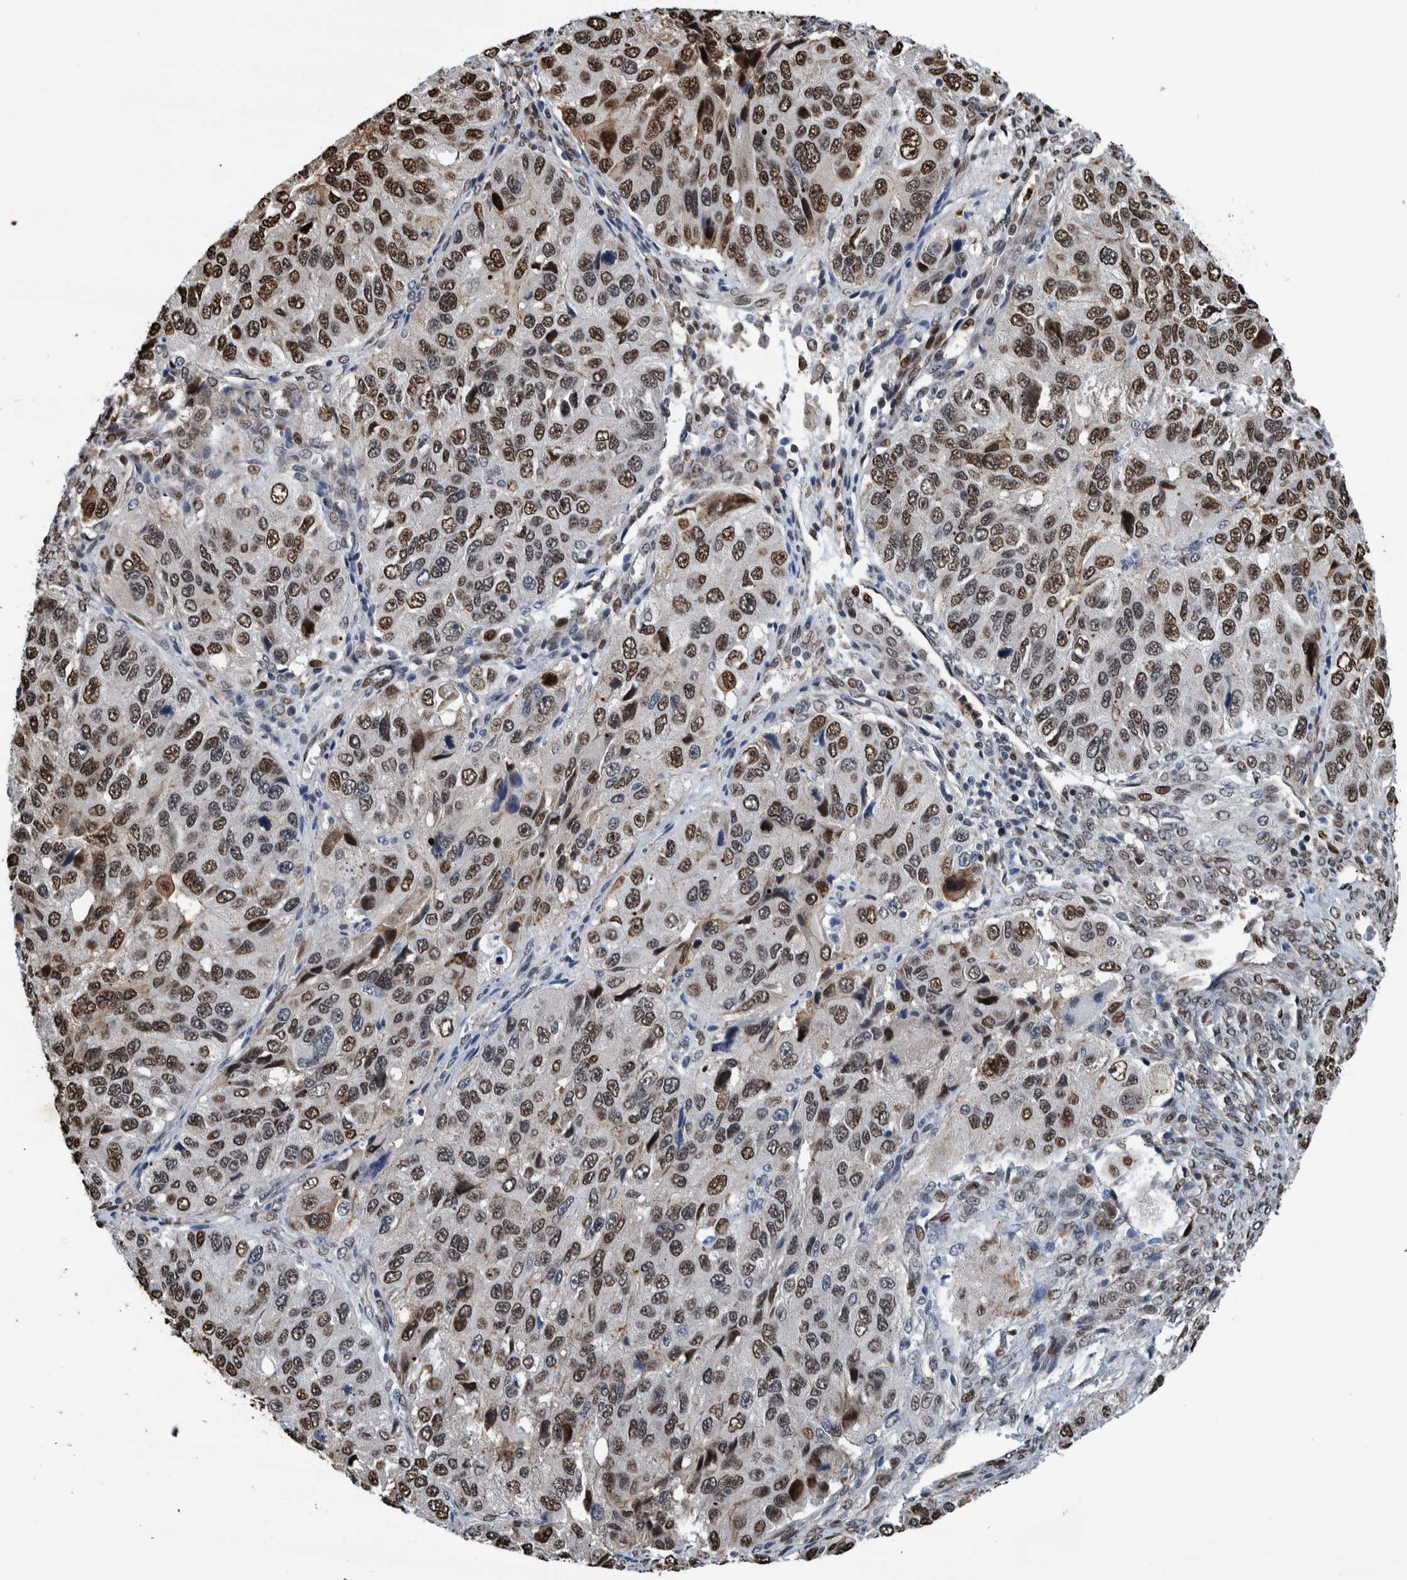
{"staining": {"intensity": "strong", "quantity": ">75%", "location": "nuclear"}, "tissue": "ovarian cancer", "cell_type": "Tumor cells", "image_type": "cancer", "snomed": [{"axis": "morphology", "description": "Carcinoma, endometroid"}, {"axis": "topography", "description": "Ovary"}], "caption": "Immunohistochemistry (IHC) staining of endometroid carcinoma (ovarian), which reveals high levels of strong nuclear expression in about >75% of tumor cells indicating strong nuclear protein staining. The staining was performed using DAB (brown) for protein detection and nuclei were counterstained in hematoxylin (blue).", "gene": "HEATR9", "patient": {"sex": "female", "age": 51}}